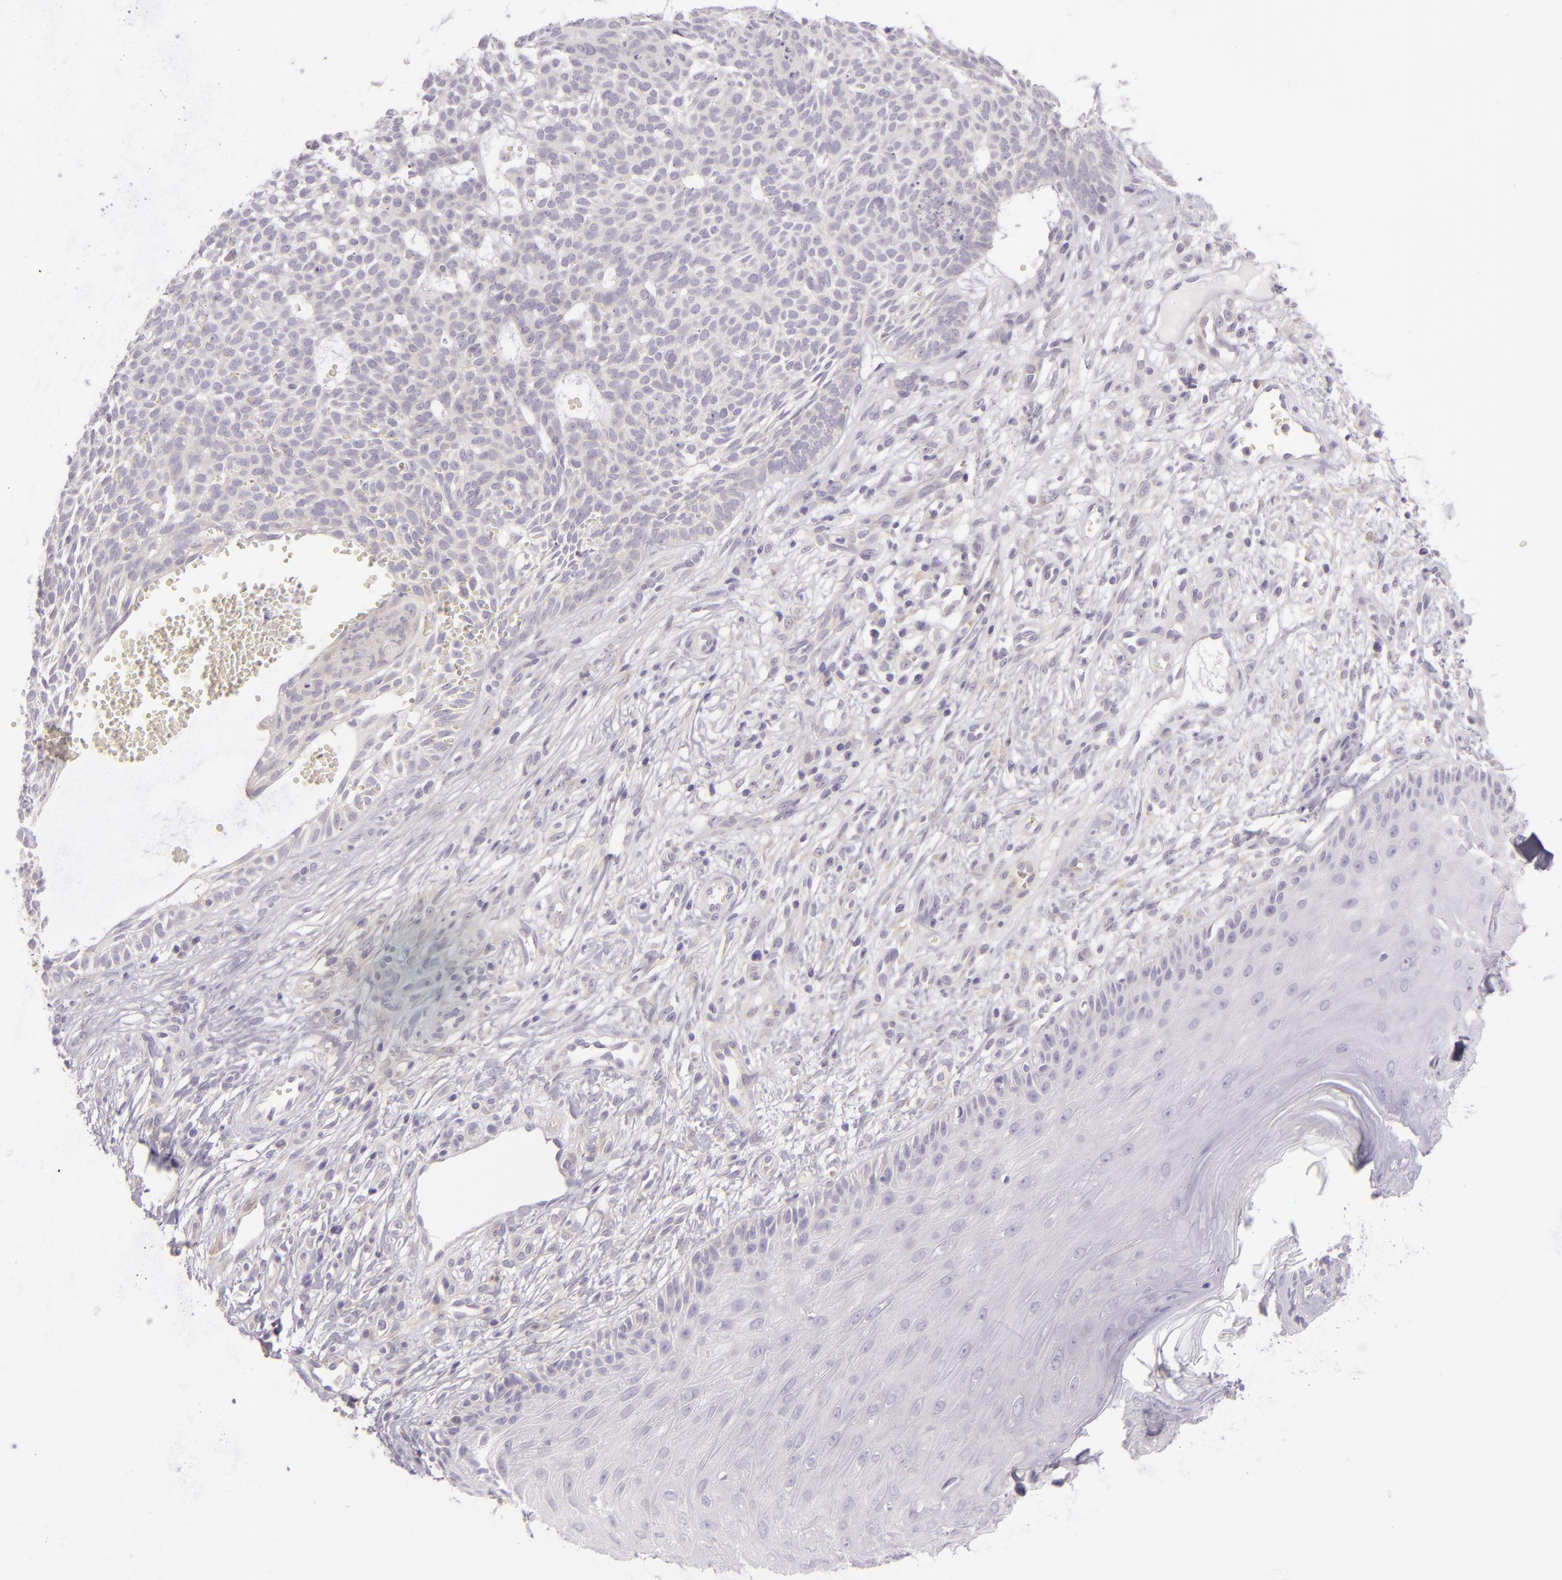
{"staining": {"intensity": "negative", "quantity": "none", "location": "none"}, "tissue": "skin cancer", "cell_type": "Tumor cells", "image_type": "cancer", "snomed": [{"axis": "morphology", "description": "Basal cell carcinoma"}, {"axis": "topography", "description": "Skin"}], "caption": "Histopathology image shows no significant protein positivity in tumor cells of basal cell carcinoma (skin).", "gene": "ZC3H7B", "patient": {"sex": "male", "age": 75}}